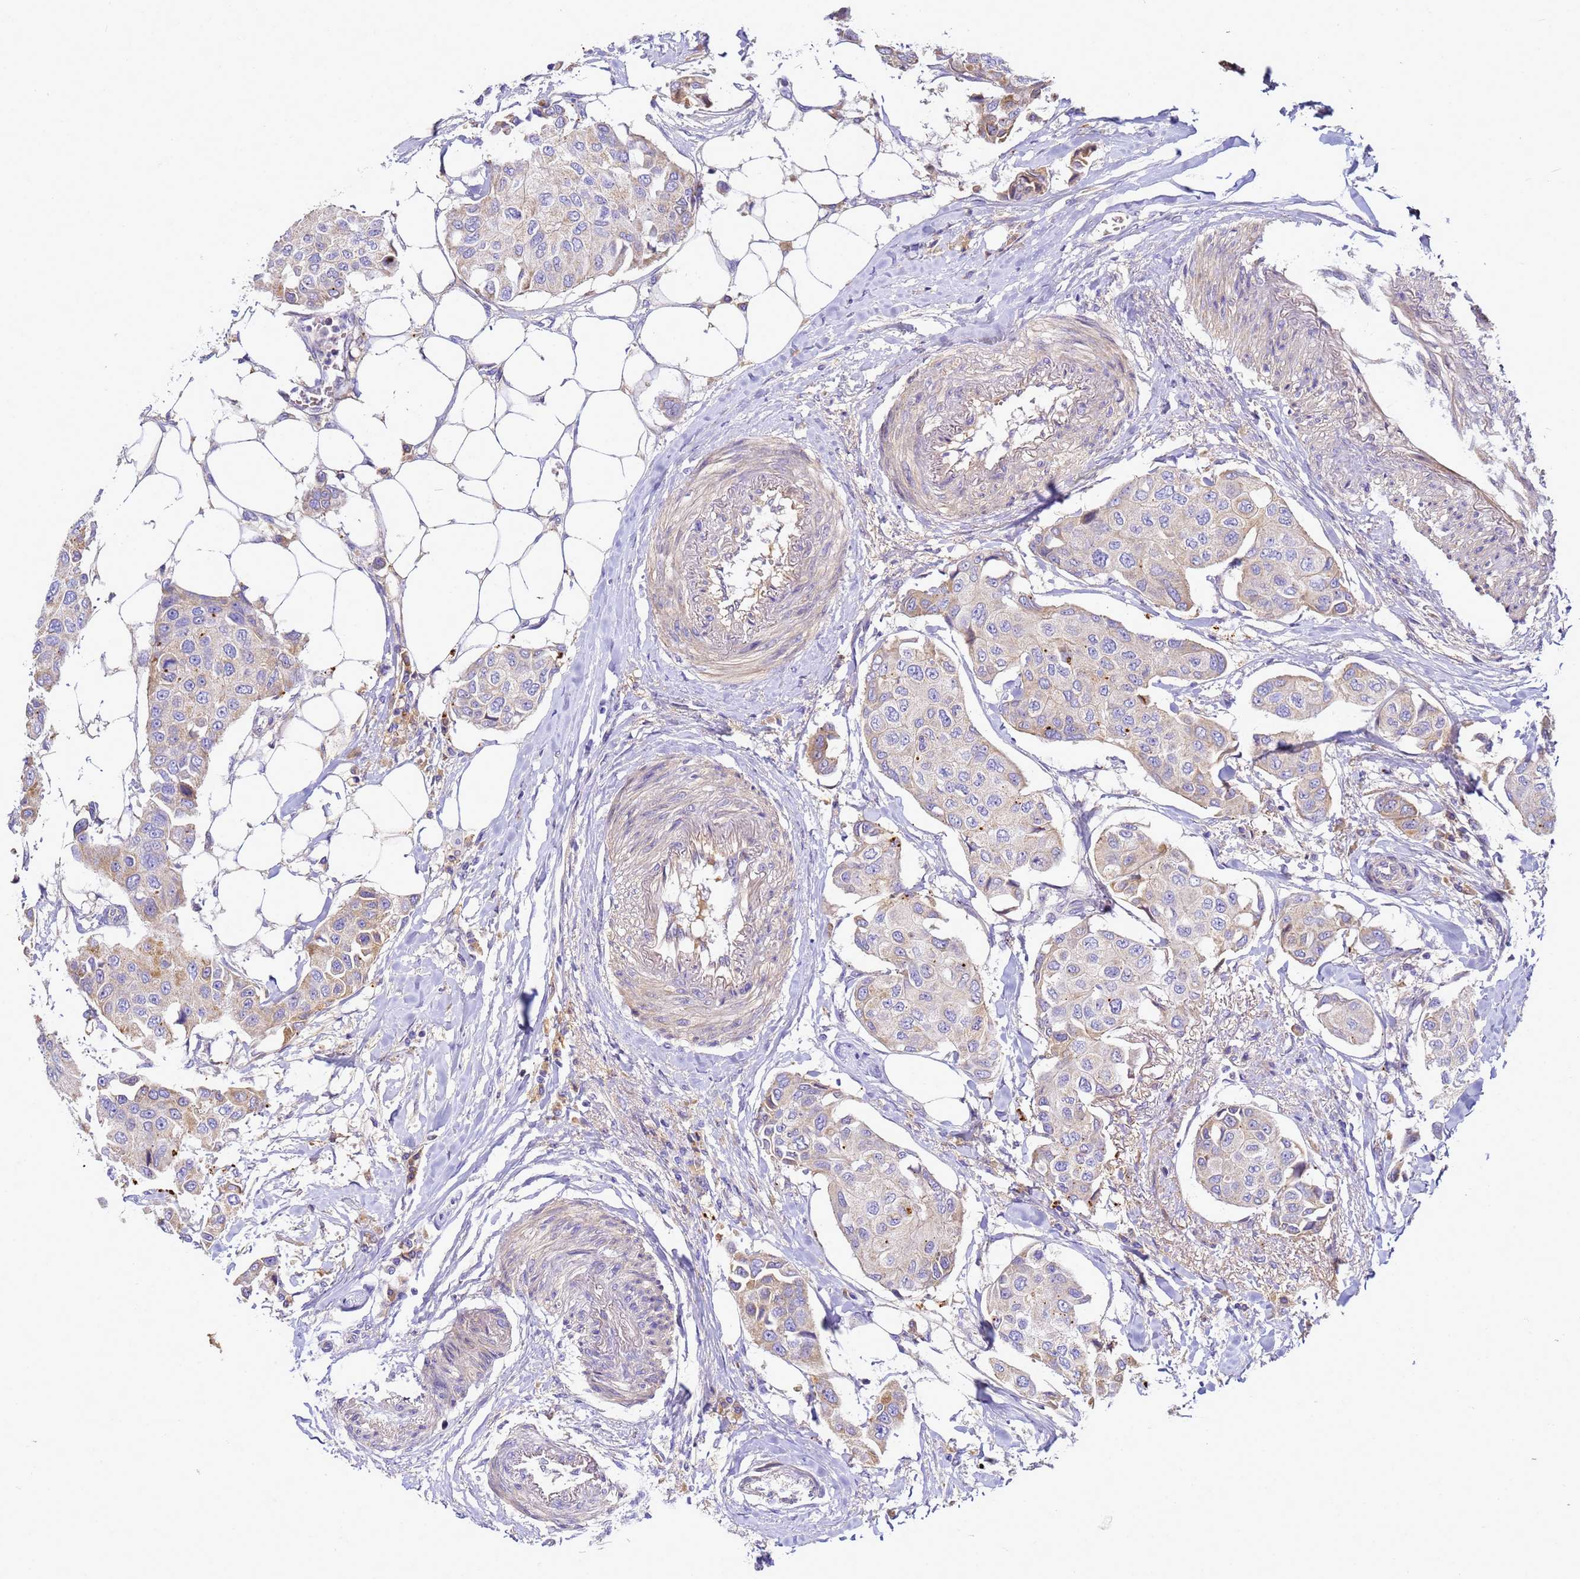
{"staining": {"intensity": "moderate", "quantity": "<25%", "location": "cytoplasmic/membranous"}, "tissue": "breast cancer", "cell_type": "Tumor cells", "image_type": "cancer", "snomed": [{"axis": "morphology", "description": "Duct carcinoma"}, {"axis": "topography", "description": "Breast"}], "caption": "IHC of infiltrating ductal carcinoma (breast) demonstrates low levels of moderate cytoplasmic/membranous staining in about <25% of tumor cells.", "gene": "TBCD", "patient": {"sex": "female", "age": 80}}